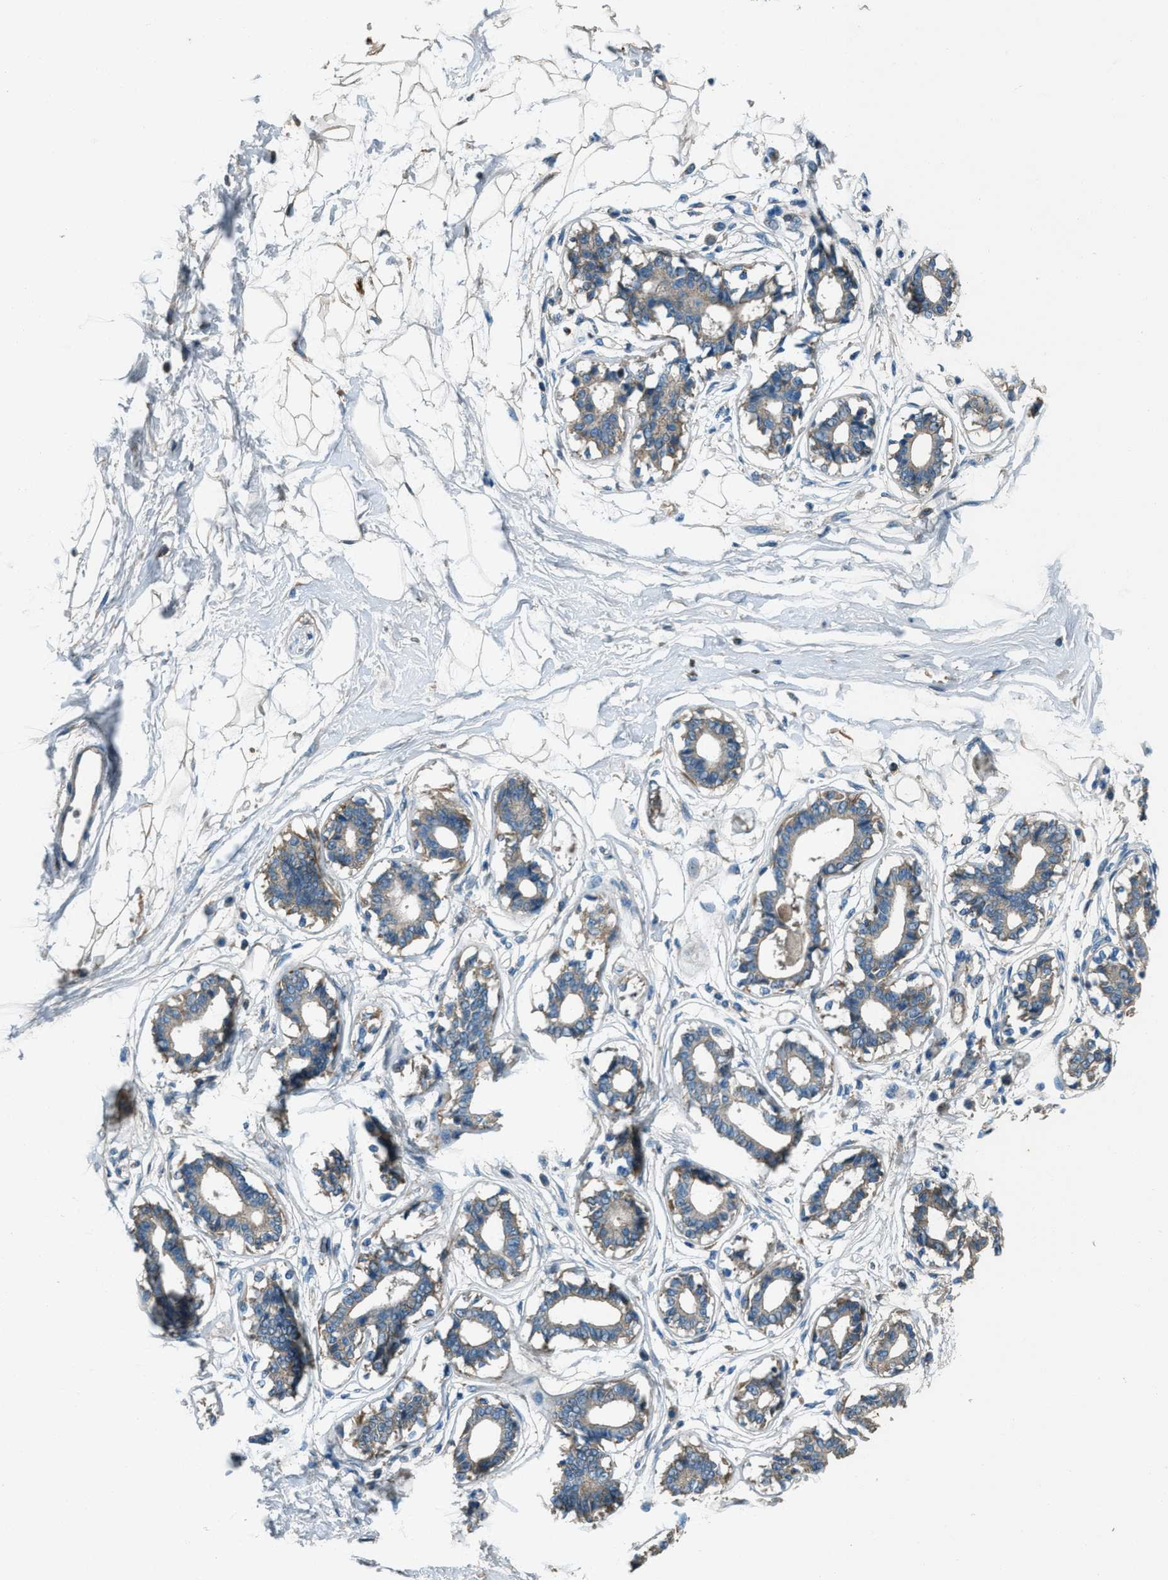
{"staining": {"intensity": "negative", "quantity": "none", "location": "none"}, "tissue": "breast", "cell_type": "Adipocytes", "image_type": "normal", "snomed": [{"axis": "morphology", "description": "Normal tissue, NOS"}, {"axis": "topography", "description": "Breast"}], "caption": "Breast stained for a protein using immunohistochemistry shows no positivity adipocytes.", "gene": "SVIL", "patient": {"sex": "female", "age": 45}}